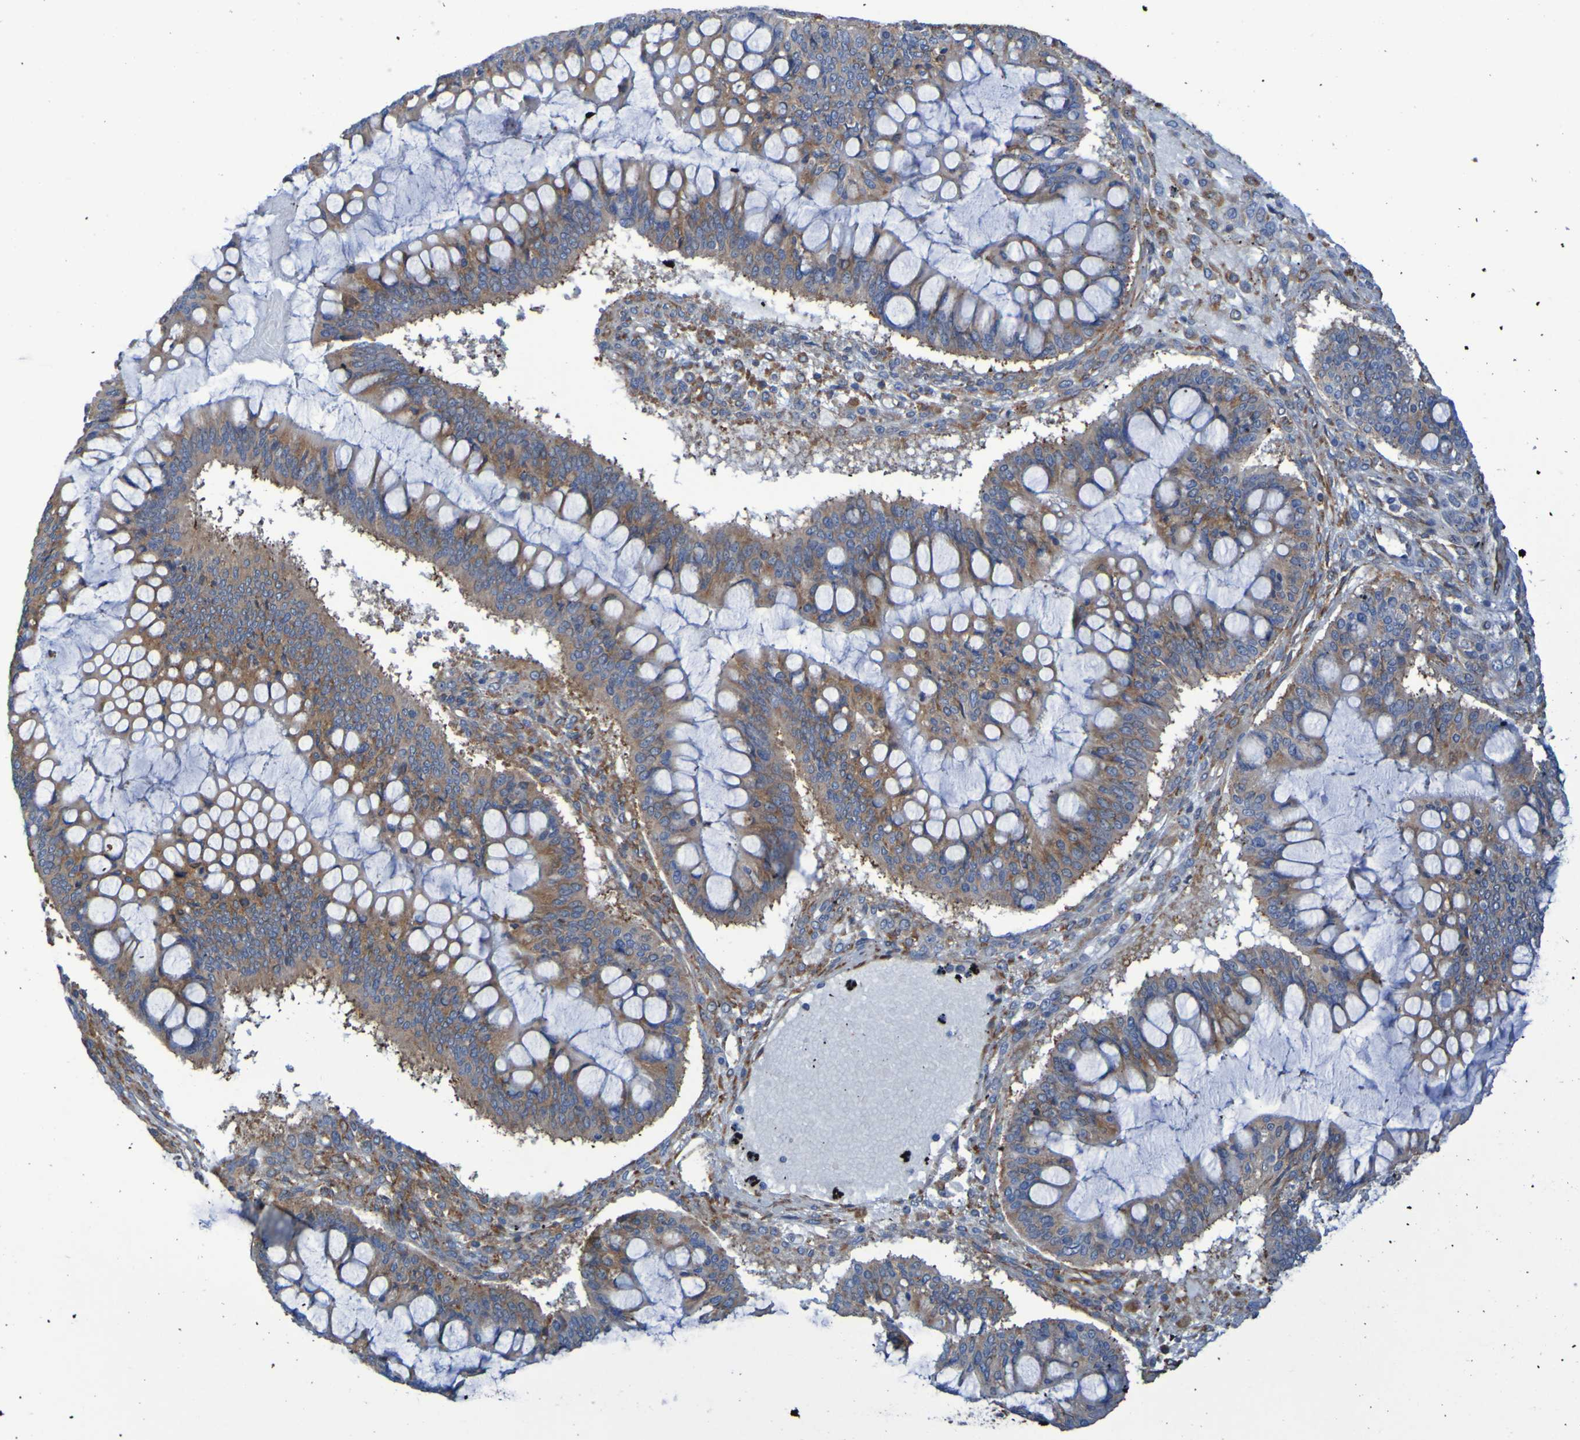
{"staining": {"intensity": "moderate", "quantity": ">75%", "location": "cytoplasmic/membranous"}, "tissue": "ovarian cancer", "cell_type": "Tumor cells", "image_type": "cancer", "snomed": [{"axis": "morphology", "description": "Cystadenocarcinoma, mucinous, NOS"}, {"axis": "topography", "description": "Ovary"}], "caption": "A histopathology image of human mucinous cystadenocarcinoma (ovarian) stained for a protein exhibits moderate cytoplasmic/membranous brown staining in tumor cells.", "gene": "FKBP3", "patient": {"sex": "female", "age": 73}}